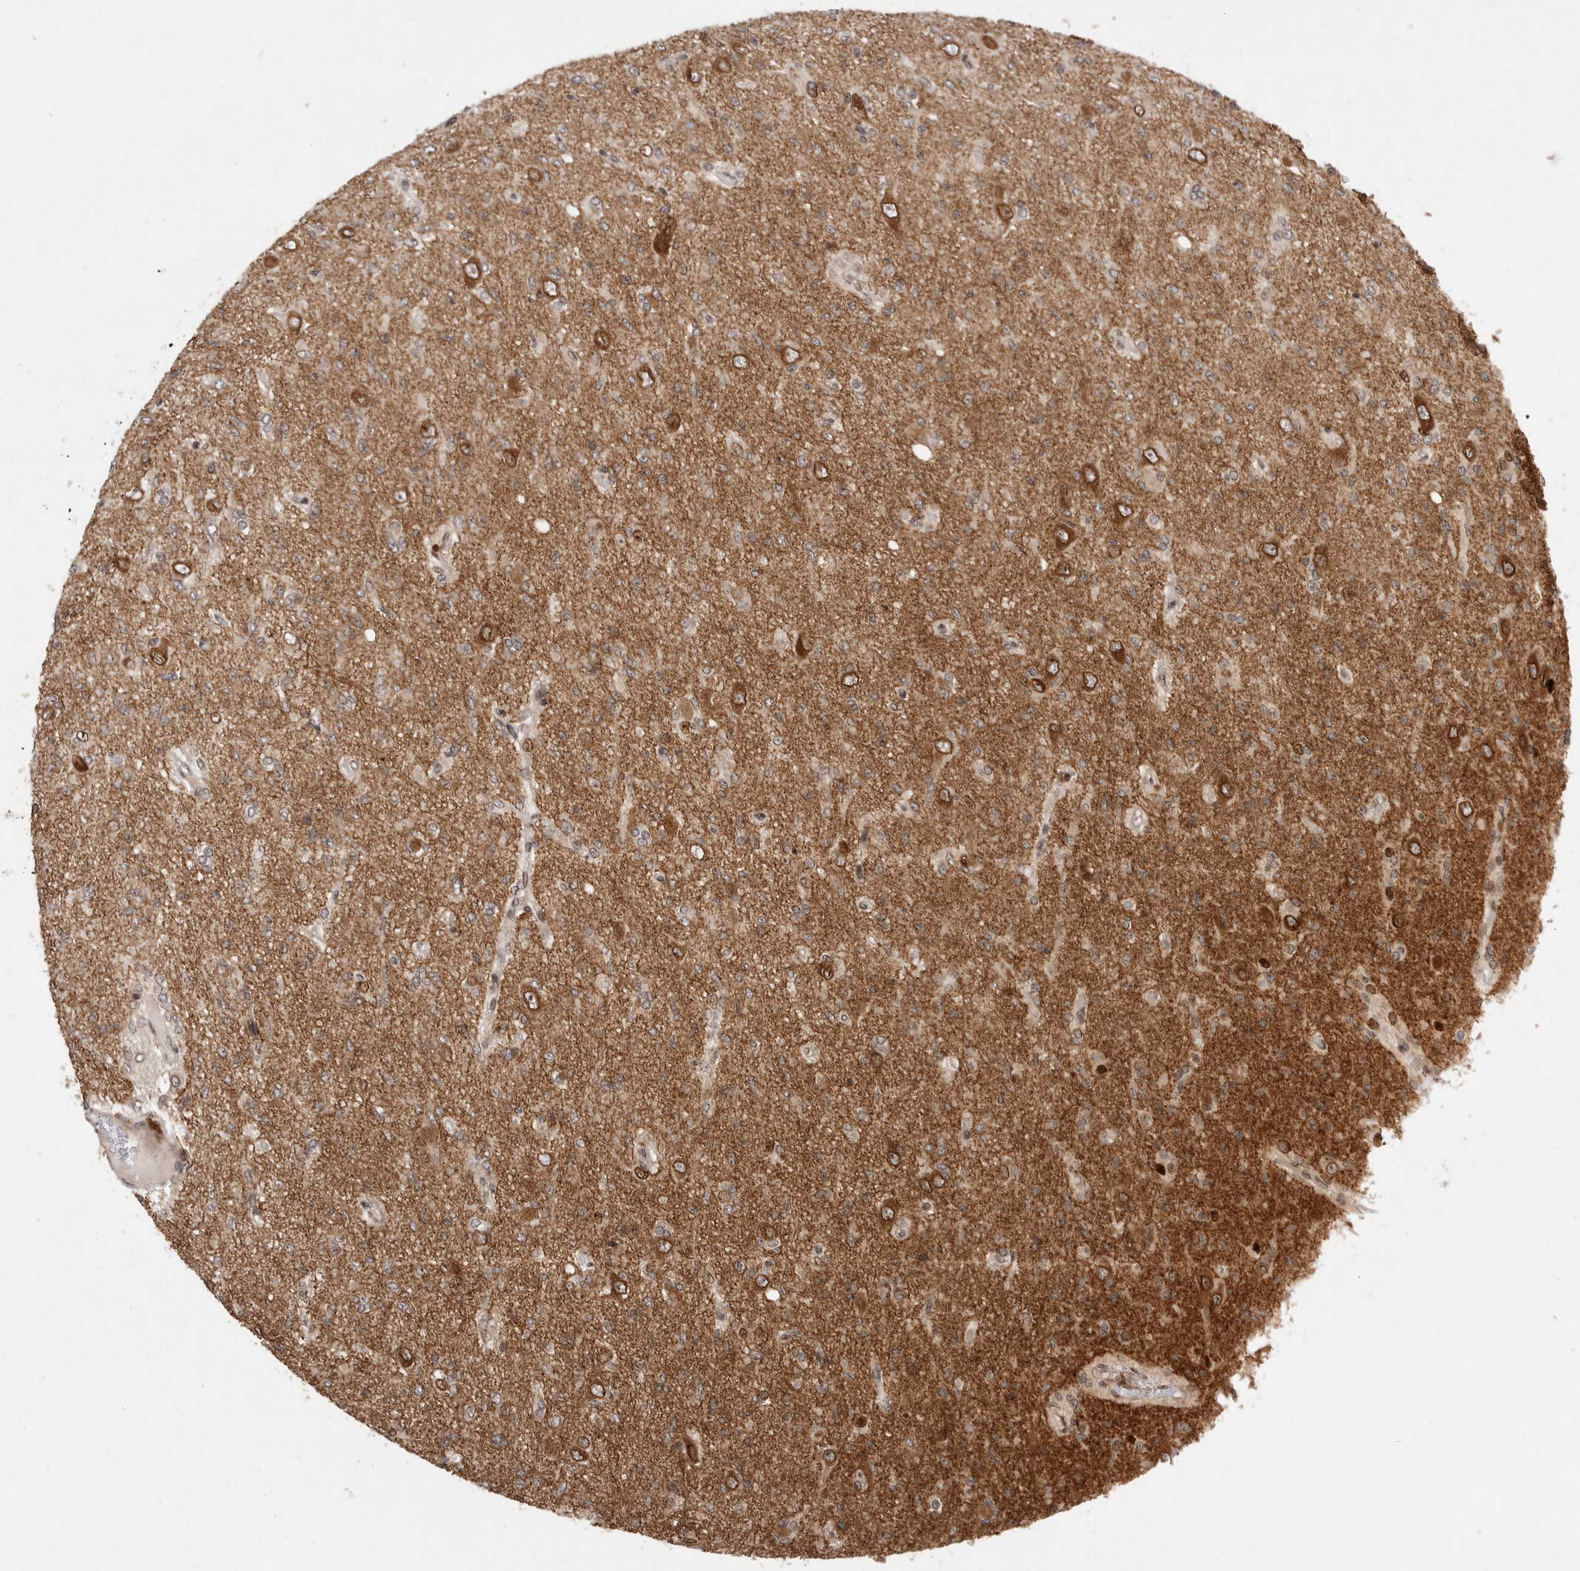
{"staining": {"intensity": "negative", "quantity": "none", "location": "none"}, "tissue": "glioma", "cell_type": "Tumor cells", "image_type": "cancer", "snomed": [{"axis": "morphology", "description": "Glioma, malignant, High grade"}, {"axis": "topography", "description": "Brain"}], "caption": "Immunohistochemistry (IHC) of glioma displays no expression in tumor cells. (DAB (3,3'-diaminobenzidine) immunohistochemistry visualized using brightfield microscopy, high magnification).", "gene": "LEMD3", "patient": {"sex": "female", "age": 59}}